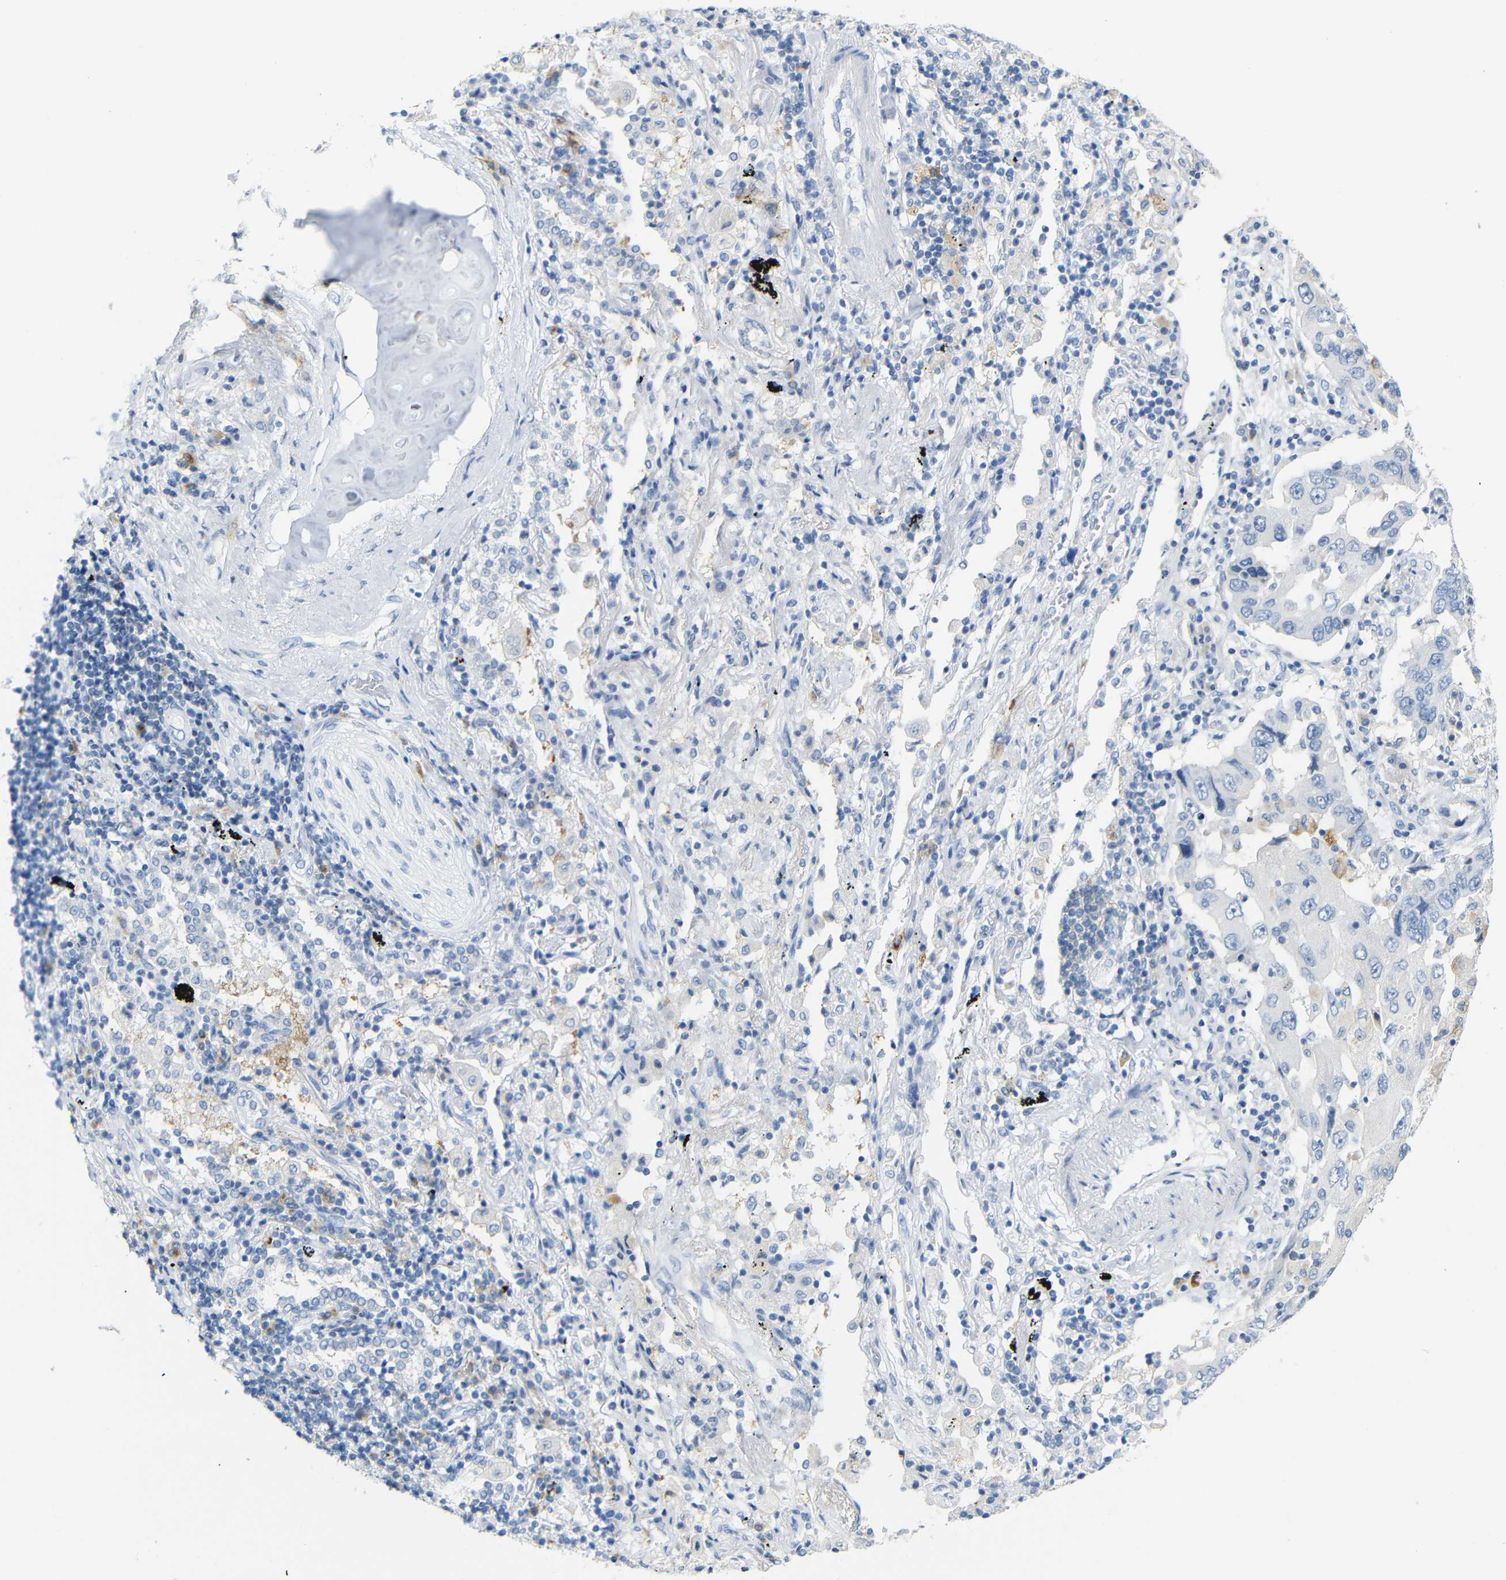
{"staining": {"intensity": "negative", "quantity": "none", "location": "none"}, "tissue": "lung cancer", "cell_type": "Tumor cells", "image_type": "cancer", "snomed": [{"axis": "morphology", "description": "Adenocarcinoma, NOS"}, {"axis": "topography", "description": "Lung"}], "caption": "Protein analysis of lung adenocarcinoma reveals no significant positivity in tumor cells. (DAB immunohistochemistry with hematoxylin counter stain).", "gene": "FCRL1", "patient": {"sex": "female", "age": 65}}